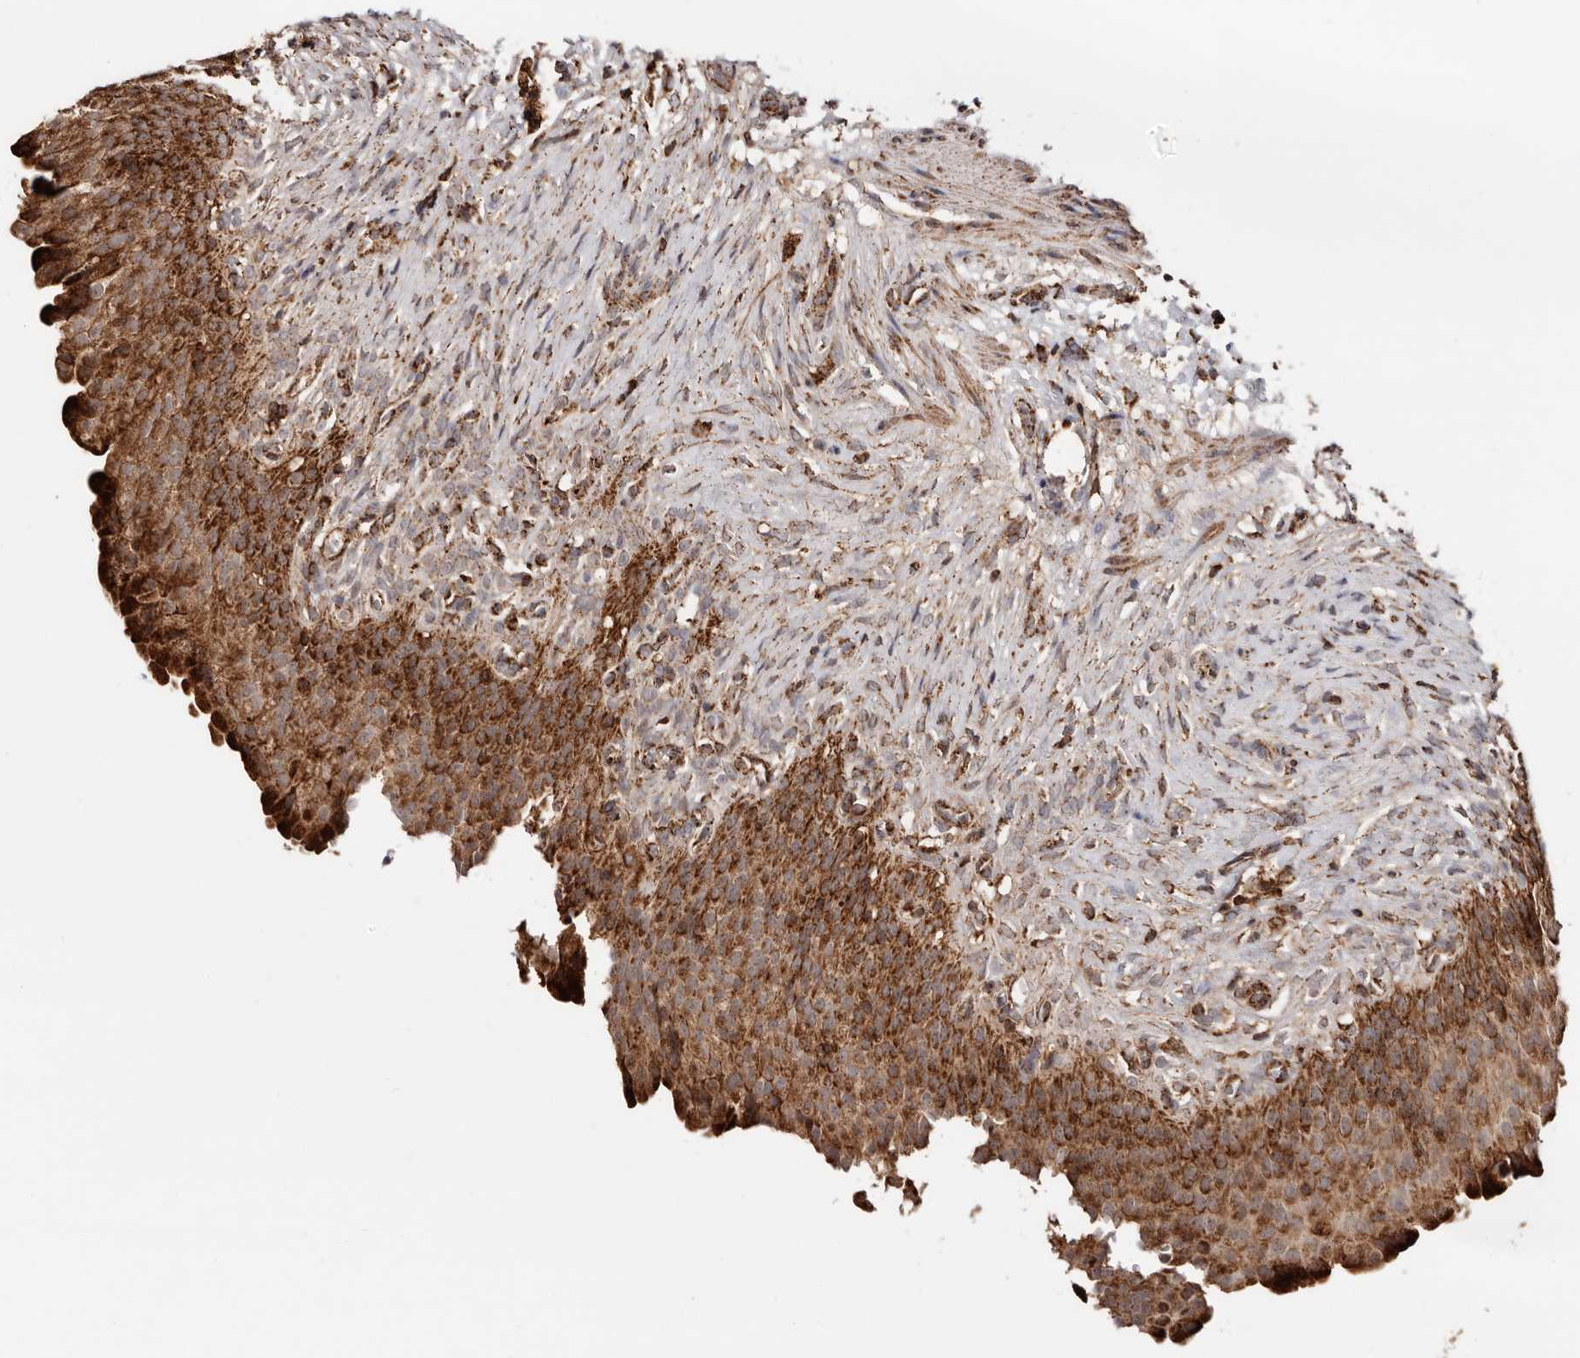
{"staining": {"intensity": "strong", "quantity": ">75%", "location": "cytoplasmic/membranous"}, "tissue": "urinary bladder", "cell_type": "Urothelial cells", "image_type": "normal", "snomed": [{"axis": "morphology", "description": "Normal tissue, NOS"}, {"axis": "topography", "description": "Urinary bladder"}], "caption": "Protein positivity by IHC shows strong cytoplasmic/membranous staining in about >75% of urothelial cells in unremarkable urinary bladder.", "gene": "PRKACB", "patient": {"sex": "female", "age": 79}}